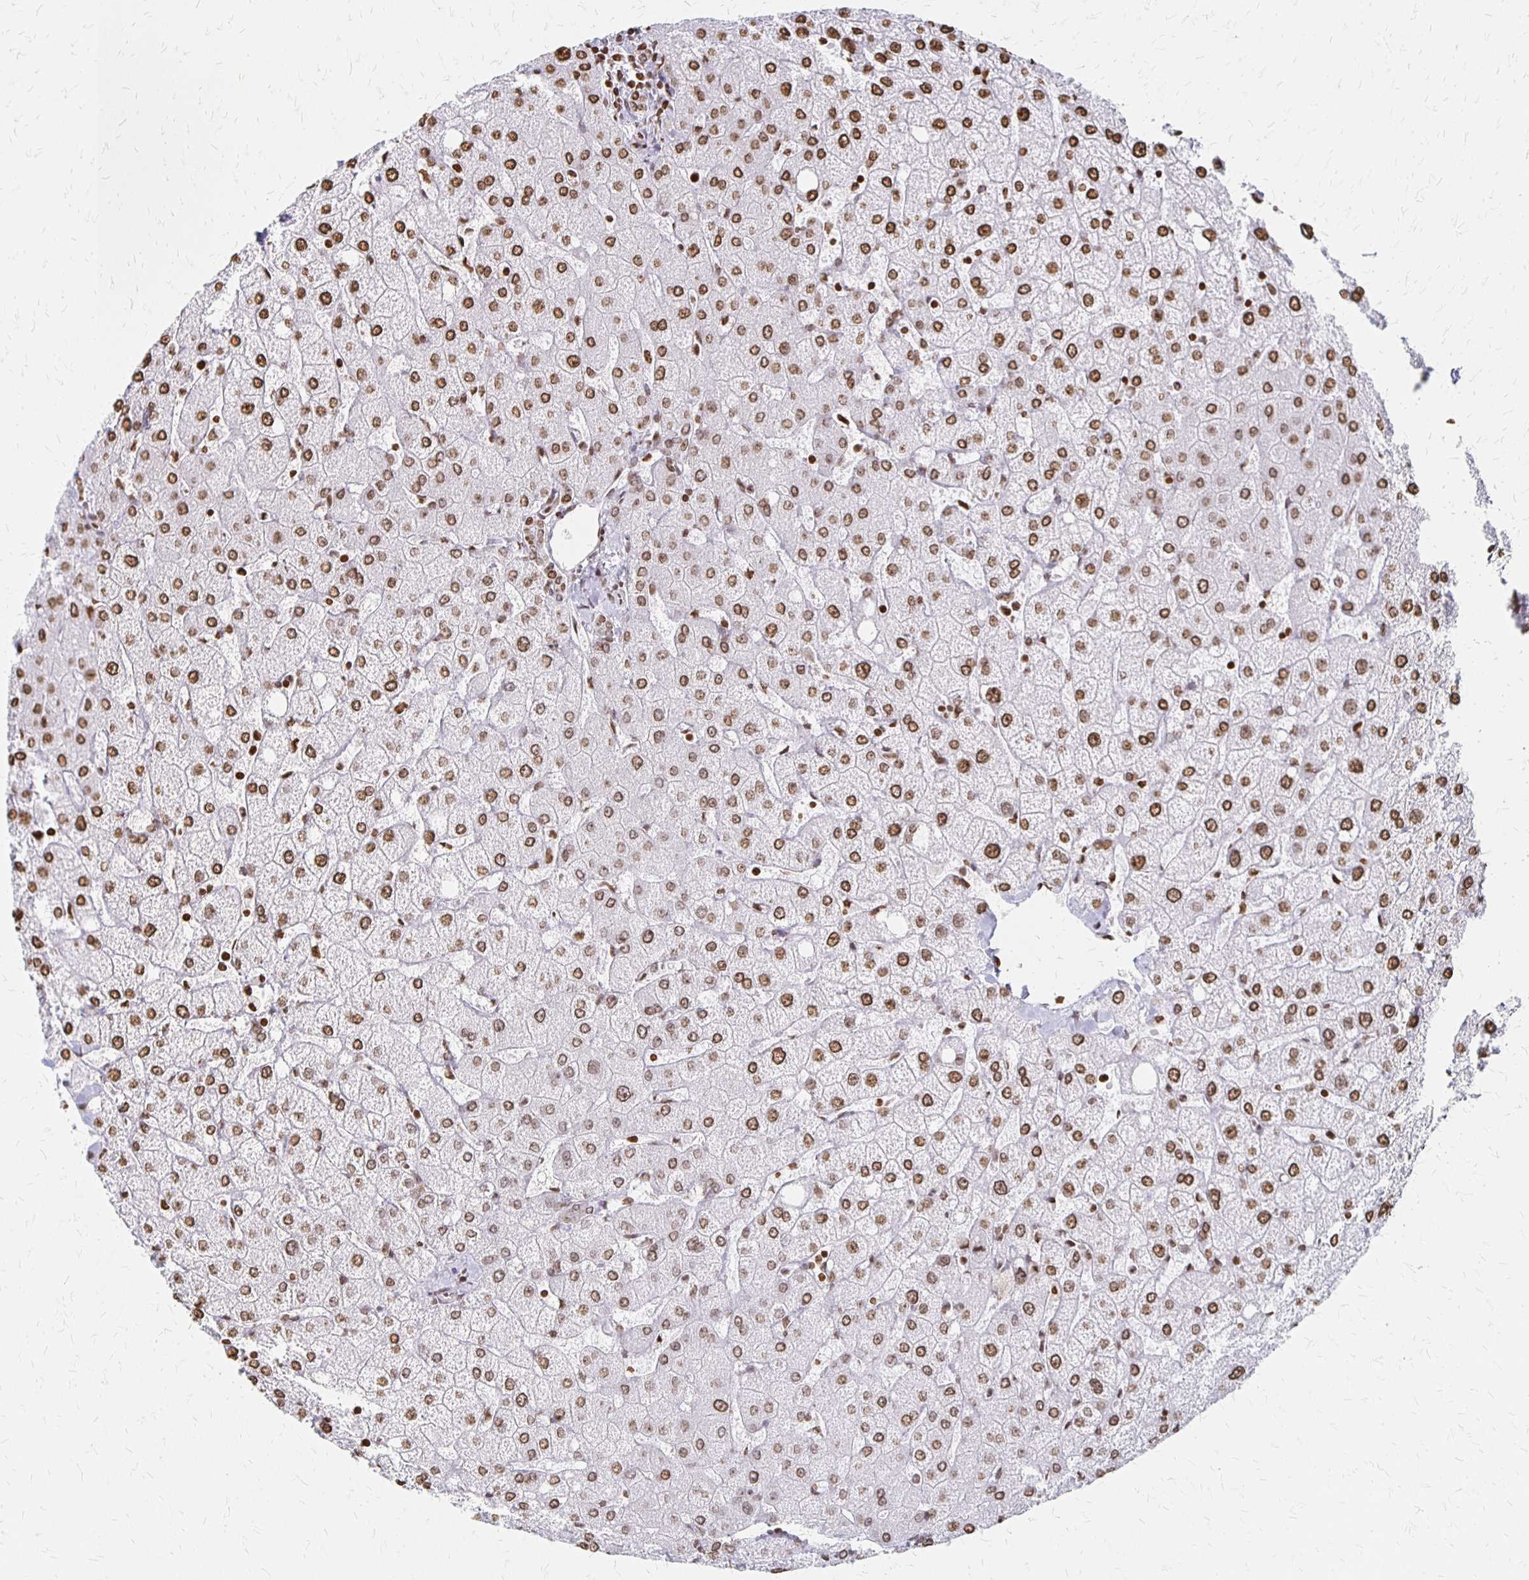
{"staining": {"intensity": "weak", "quantity": "25%-75%", "location": "nuclear"}, "tissue": "liver", "cell_type": "Cholangiocytes", "image_type": "normal", "snomed": [{"axis": "morphology", "description": "Normal tissue, NOS"}, {"axis": "topography", "description": "Liver"}], "caption": "An IHC histopathology image of unremarkable tissue is shown. Protein staining in brown labels weak nuclear positivity in liver within cholangiocytes.", "gene": "ZNF280C", "patient": {"sex": "female", "age": 54}}